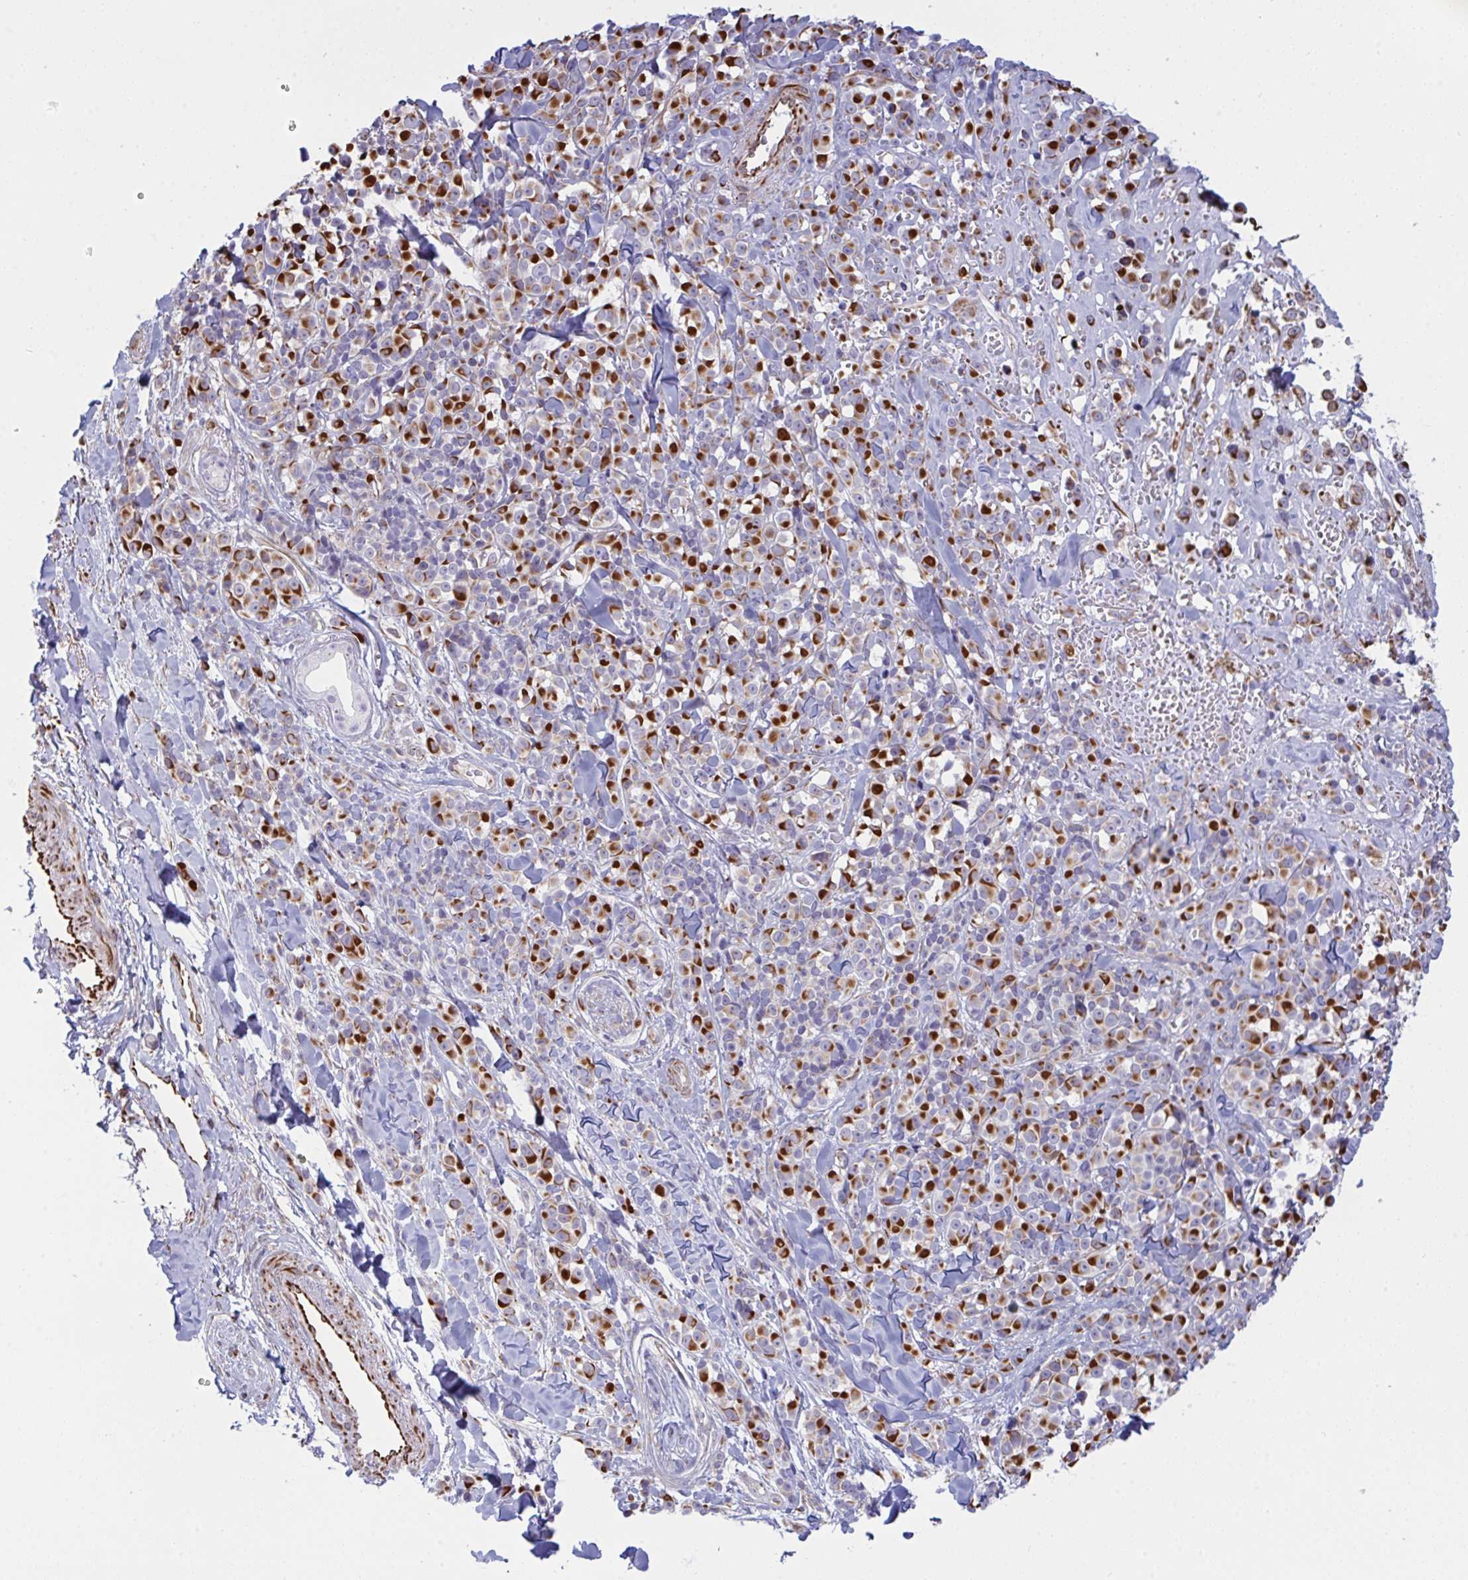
{"staining": {"intensity": "strong", "quantity": ">75%", "location": "cytoplasmic/membranous"}, "tissue": "melanoma", "cell_type": "Tumor cells", "image_type": "cancer", "snomed": [{"axis": "morphology", "description": "Malignant melanoma, NOS"}, {"axis": "topography", "description": "Skin"}], "caption": "Protein staining of melanoma tissue reveals strong cytoplasmic/membranous staining in about >75% of tumor cells.", "gene": "DCBLD1", "patient": {"sex": "male", "age": 85}}